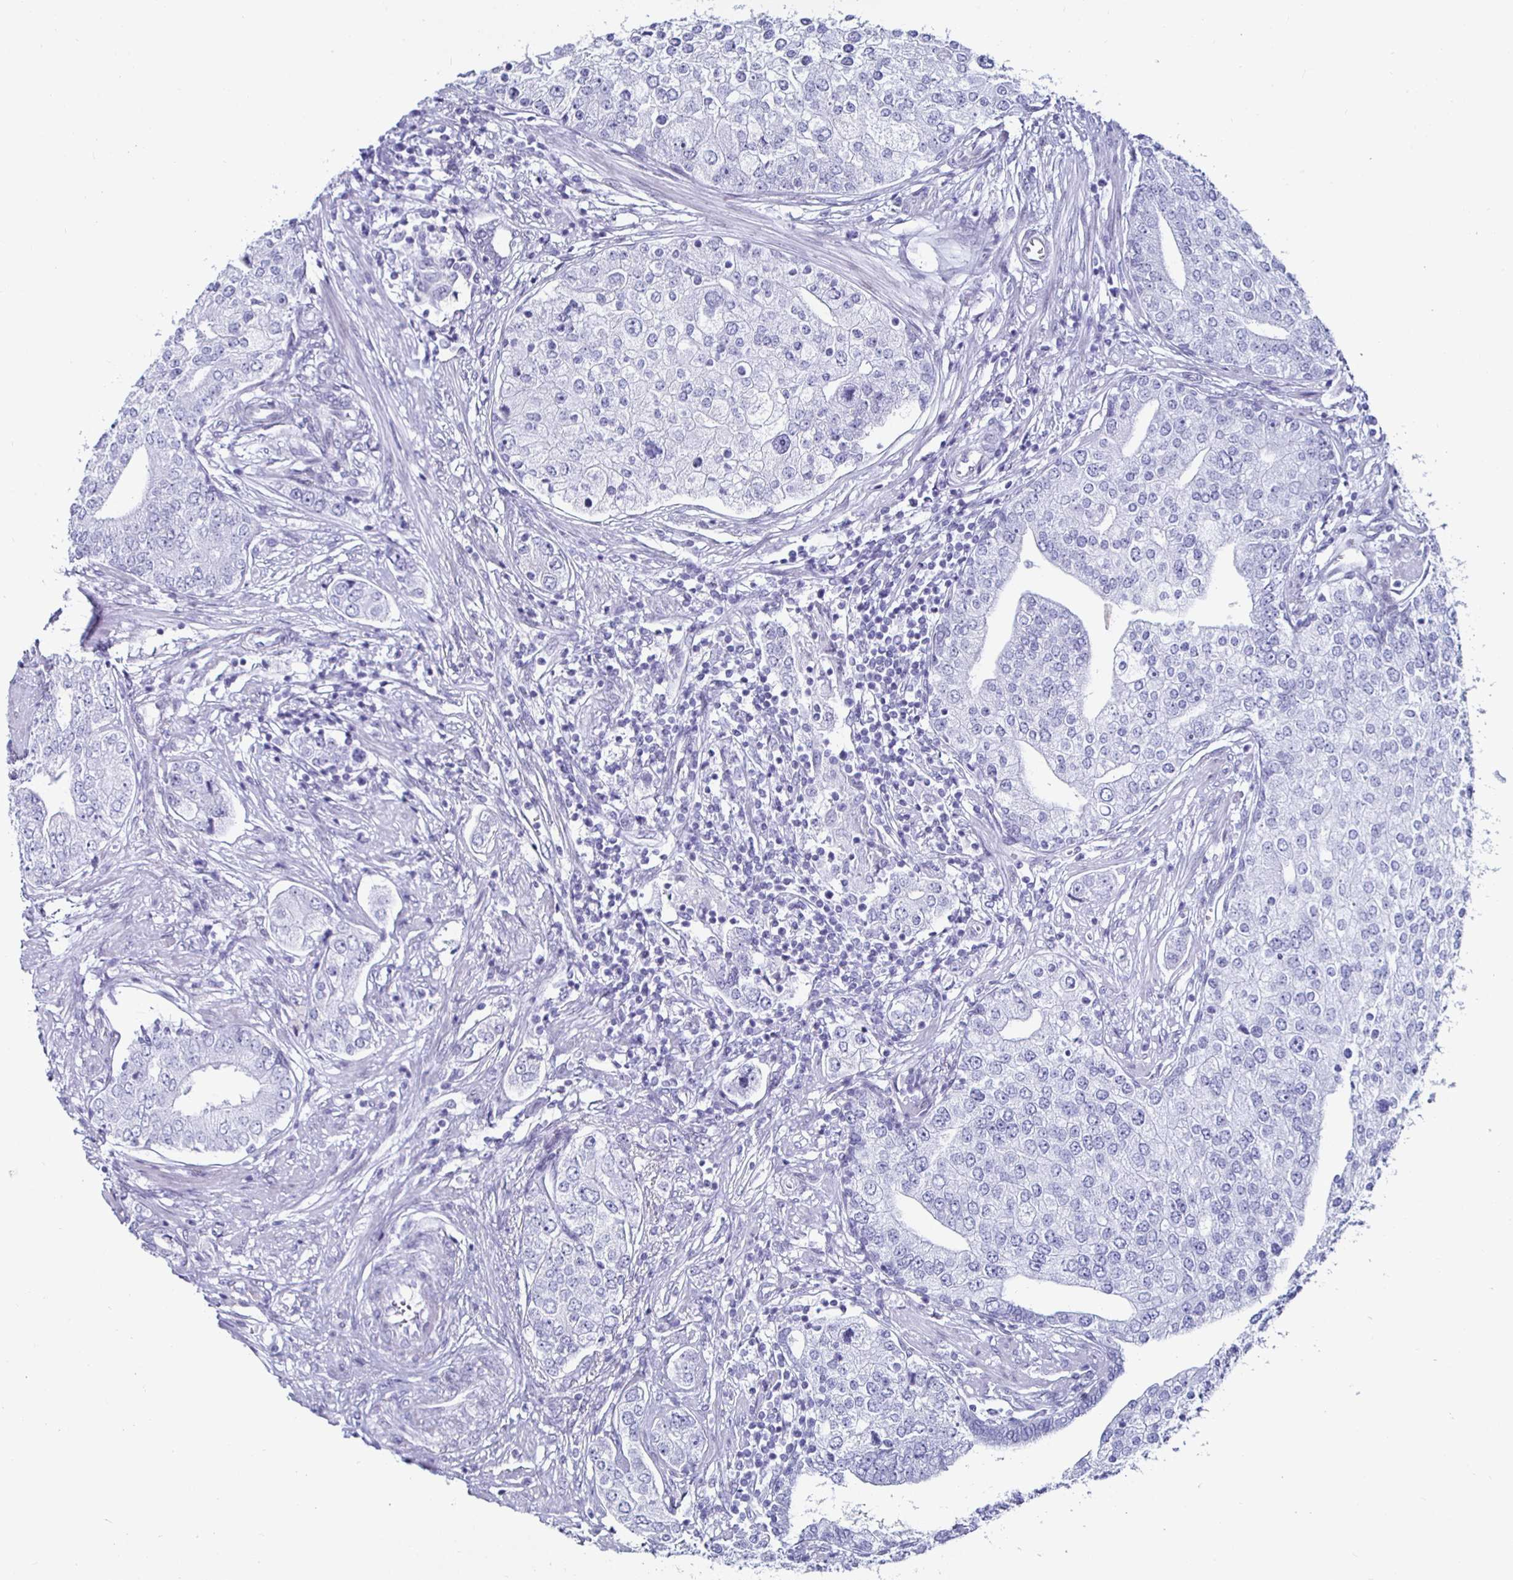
{"staining": {"intensity": "negative", "quantity": "none", "location": "none"}, "tissue": "prostate cancer", "cell_type": "Tumor cells", "image_type": "cancer", "snomed": [{"axis": "morphology", "description": "Adenocarcinoma, High grade"}, {"axis": "topography", "description": "Prostate"}], "caption": "This is an IHC image of prostate adenocarcinoma (high-grade). There is no expression in tumor cells.", "gene": "KRT4", "patient": {"sex": "male", "age": 60}}